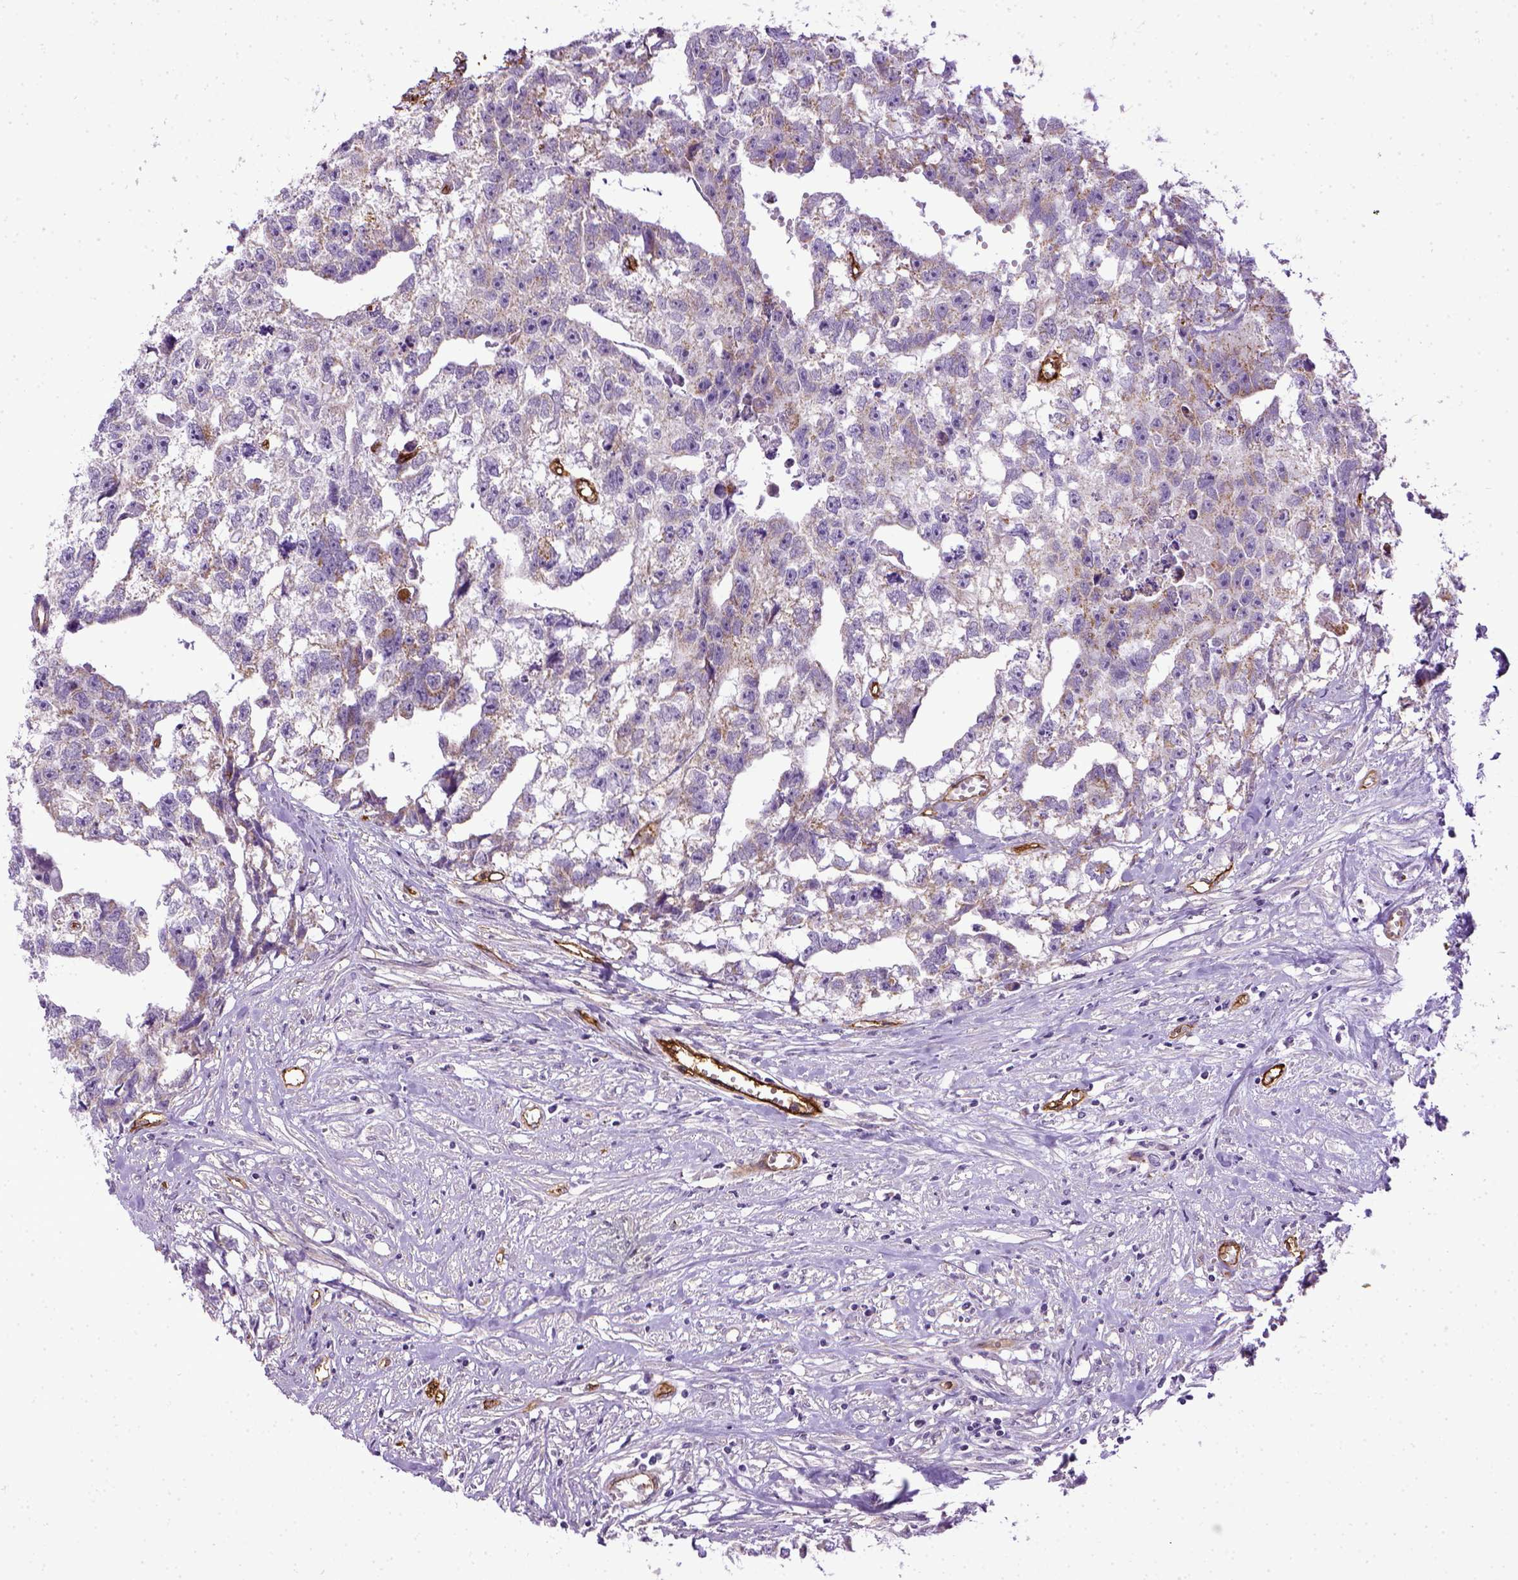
{"staining": {"intensity": "weak", "quantity": "25%-75%", "location": "cytoplasmic/membranous"}, "tissue": "testis cancer", "cell_type": "Tumor cells", "image_type": "cancer", "snomed": [{"axis": "morphology", "description": "Carcinoma, Embryonal, NOS"}, {"axis": "morphology", "description": "Teratoma, malignant, NOS"}, {"axis": "topography", "description": "Testis"}], "caption": "Immunohistochemical staining of human testis cancer demonstrates weak cytoplasmic/membranous protein positivity in about 25%-75% of tumor cells. (brown staining indicates protein expression, while blue staining denotes nuclei).", "gene": "ENG", "patient": {"sex": "male", "age": 44}}